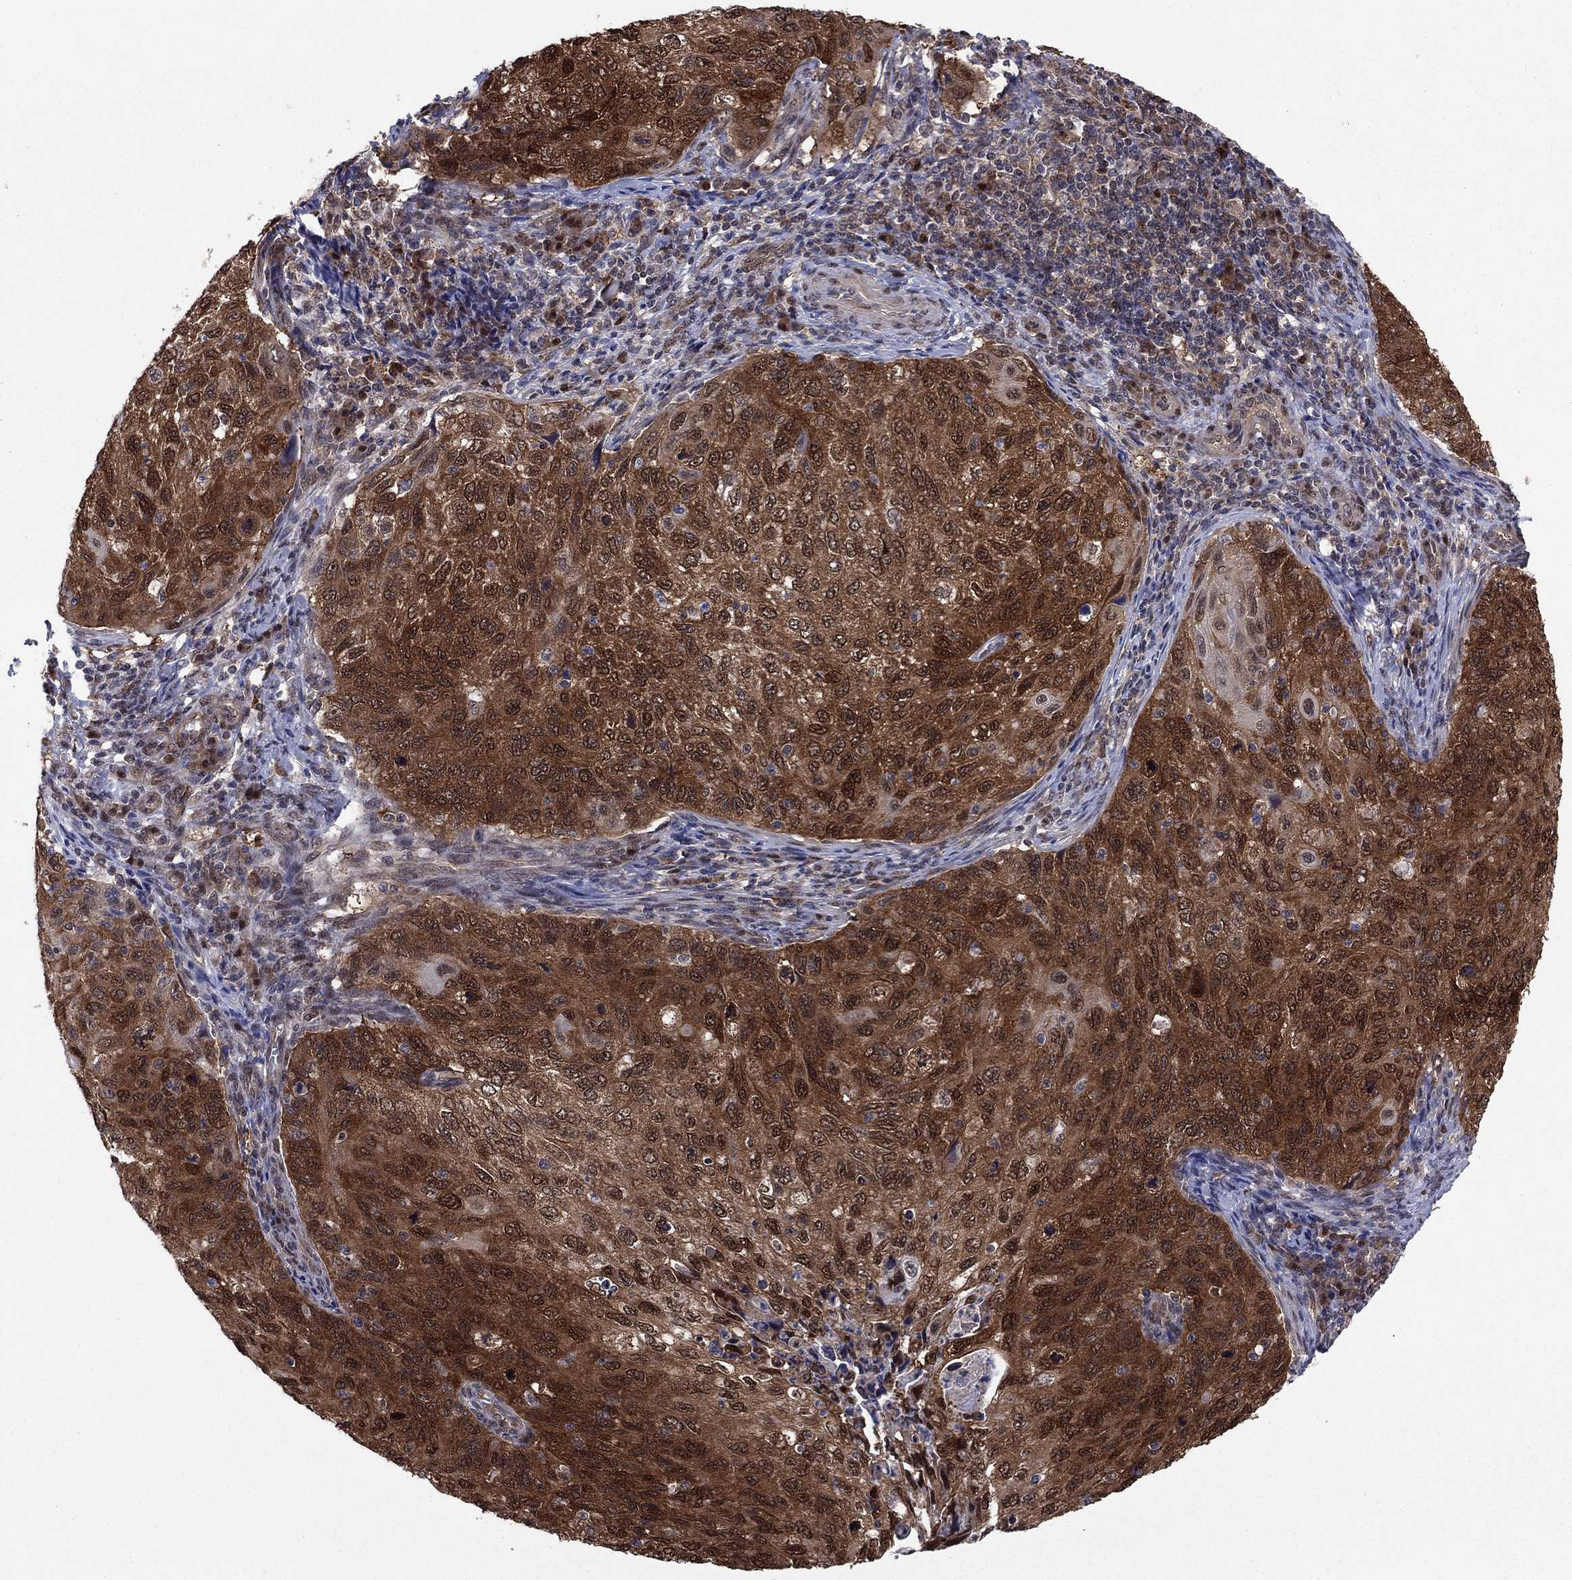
{"staining": {"intensity": "strong", "quantity": ">75%", "location": "cytoplasmic/membranous"}, "tissue": "cervical cancer", "cell_type": "Tumor cells", "image_type": "cancer", "snomed": [{"axis": "morphology", "description": "Squamous cell carcinoma, NOS"}, {"axis": "topography", "description": "Cervix"}], "caption": "Human cervical squamous cell carcinoma stained for a protein (brown) shows strong cytoplasmic/membranous positive positivity in about >75% of tumor cells.", "gene": "FKBP4", "patient": {"sex": "female", "age": 70}}